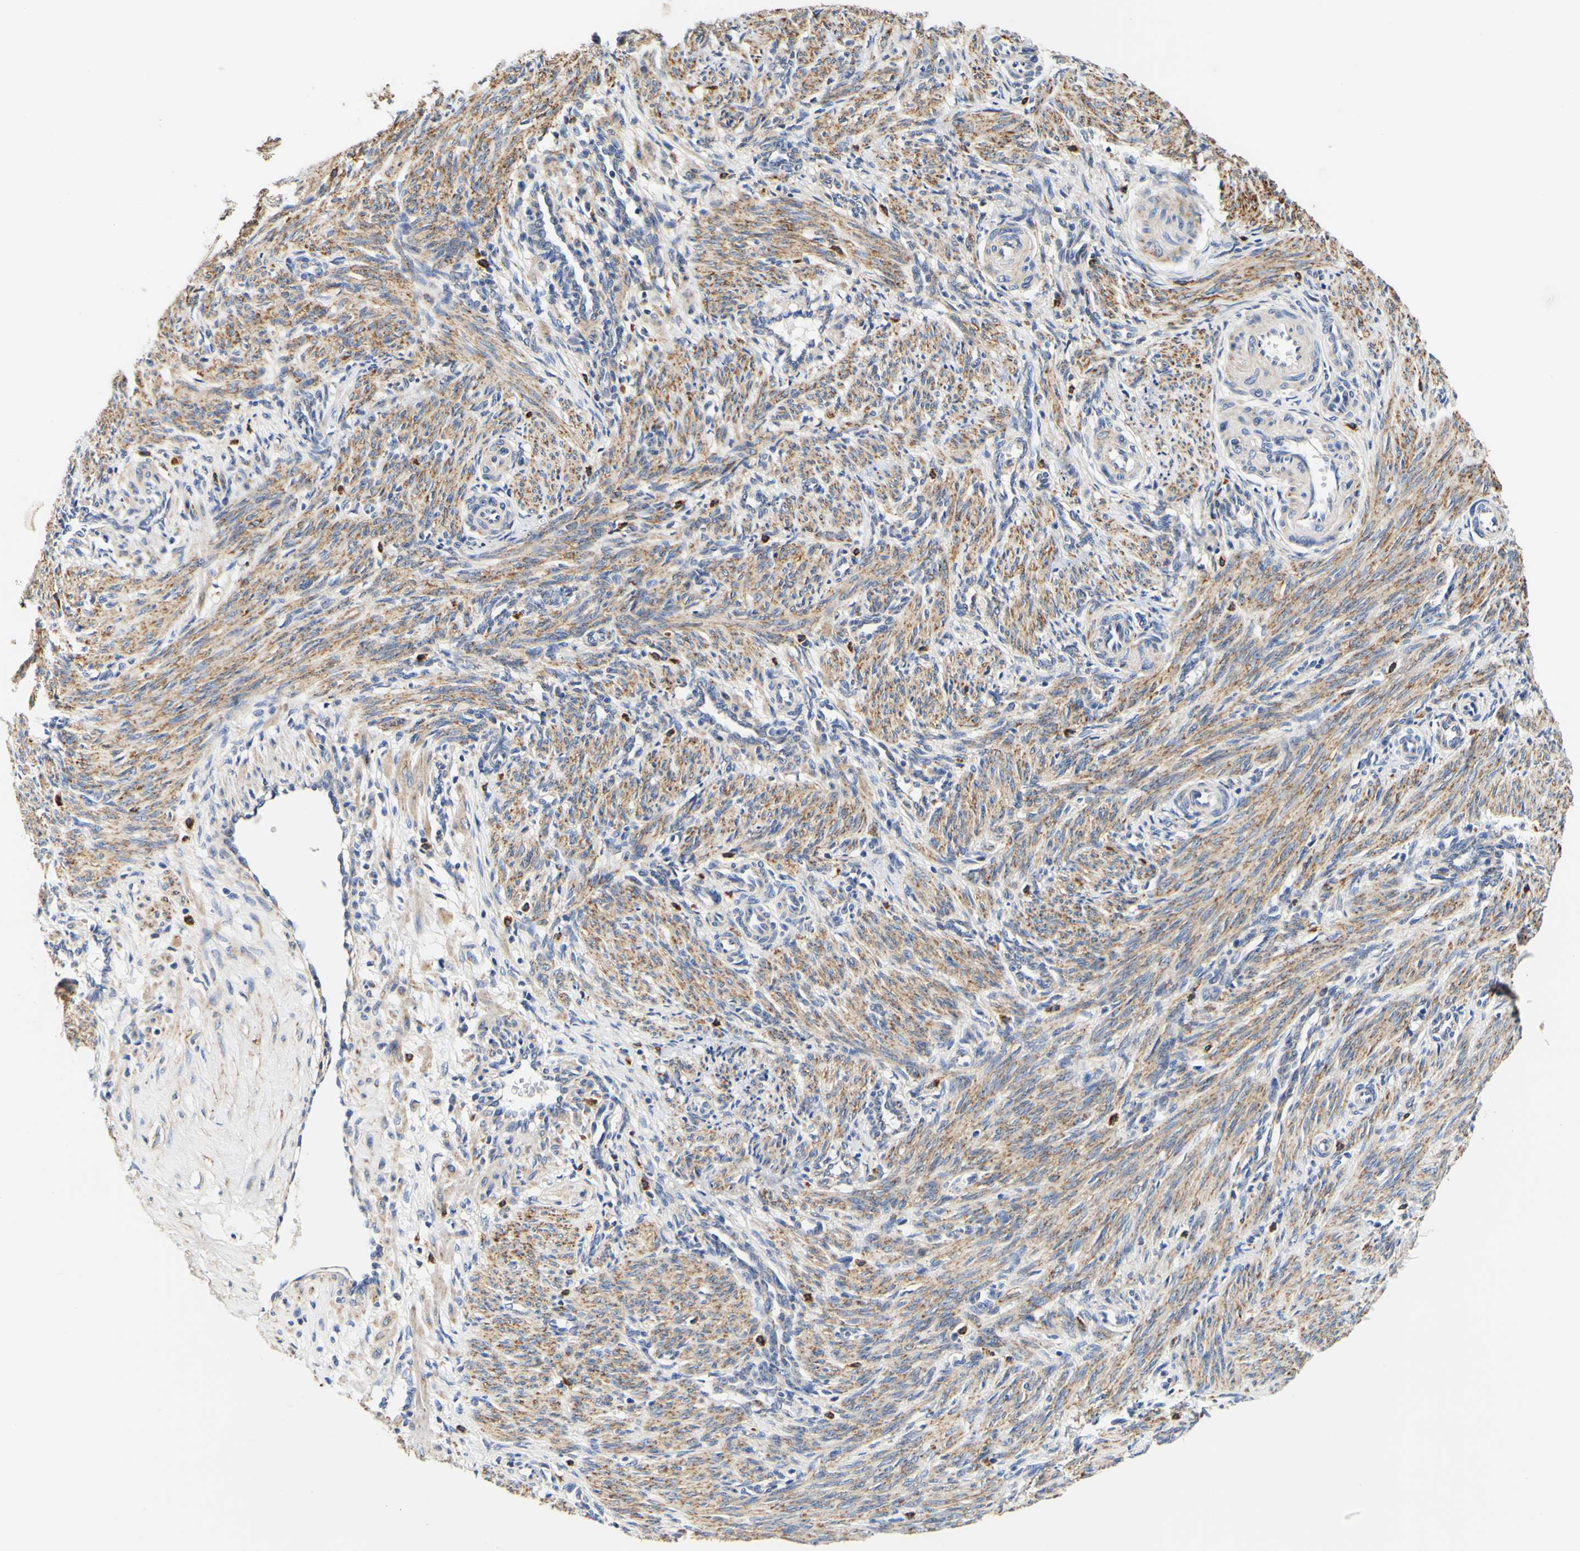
{"staining": {"intensity": "moderate", "quantity": ">75%", "location": "cytoplasmic/membranous"}, "tissue": "smooth muscle", "cell_type": "Smooth muscle cells", "image_type": "normal", "snomed": [{"axis": "morphology", "description": "Normal tissue, NOS"}, {"axis": "topography", "description": "Endometrium"}], "caption": "Immunohistochemical staining of unremarkable smooth muscle displays moderate cytoplasmic/membranous protein staining in approximately >75% of smooth muscle cells.", "gene": "CAMK4", "patient": {"sex": "female", "age": 33}}